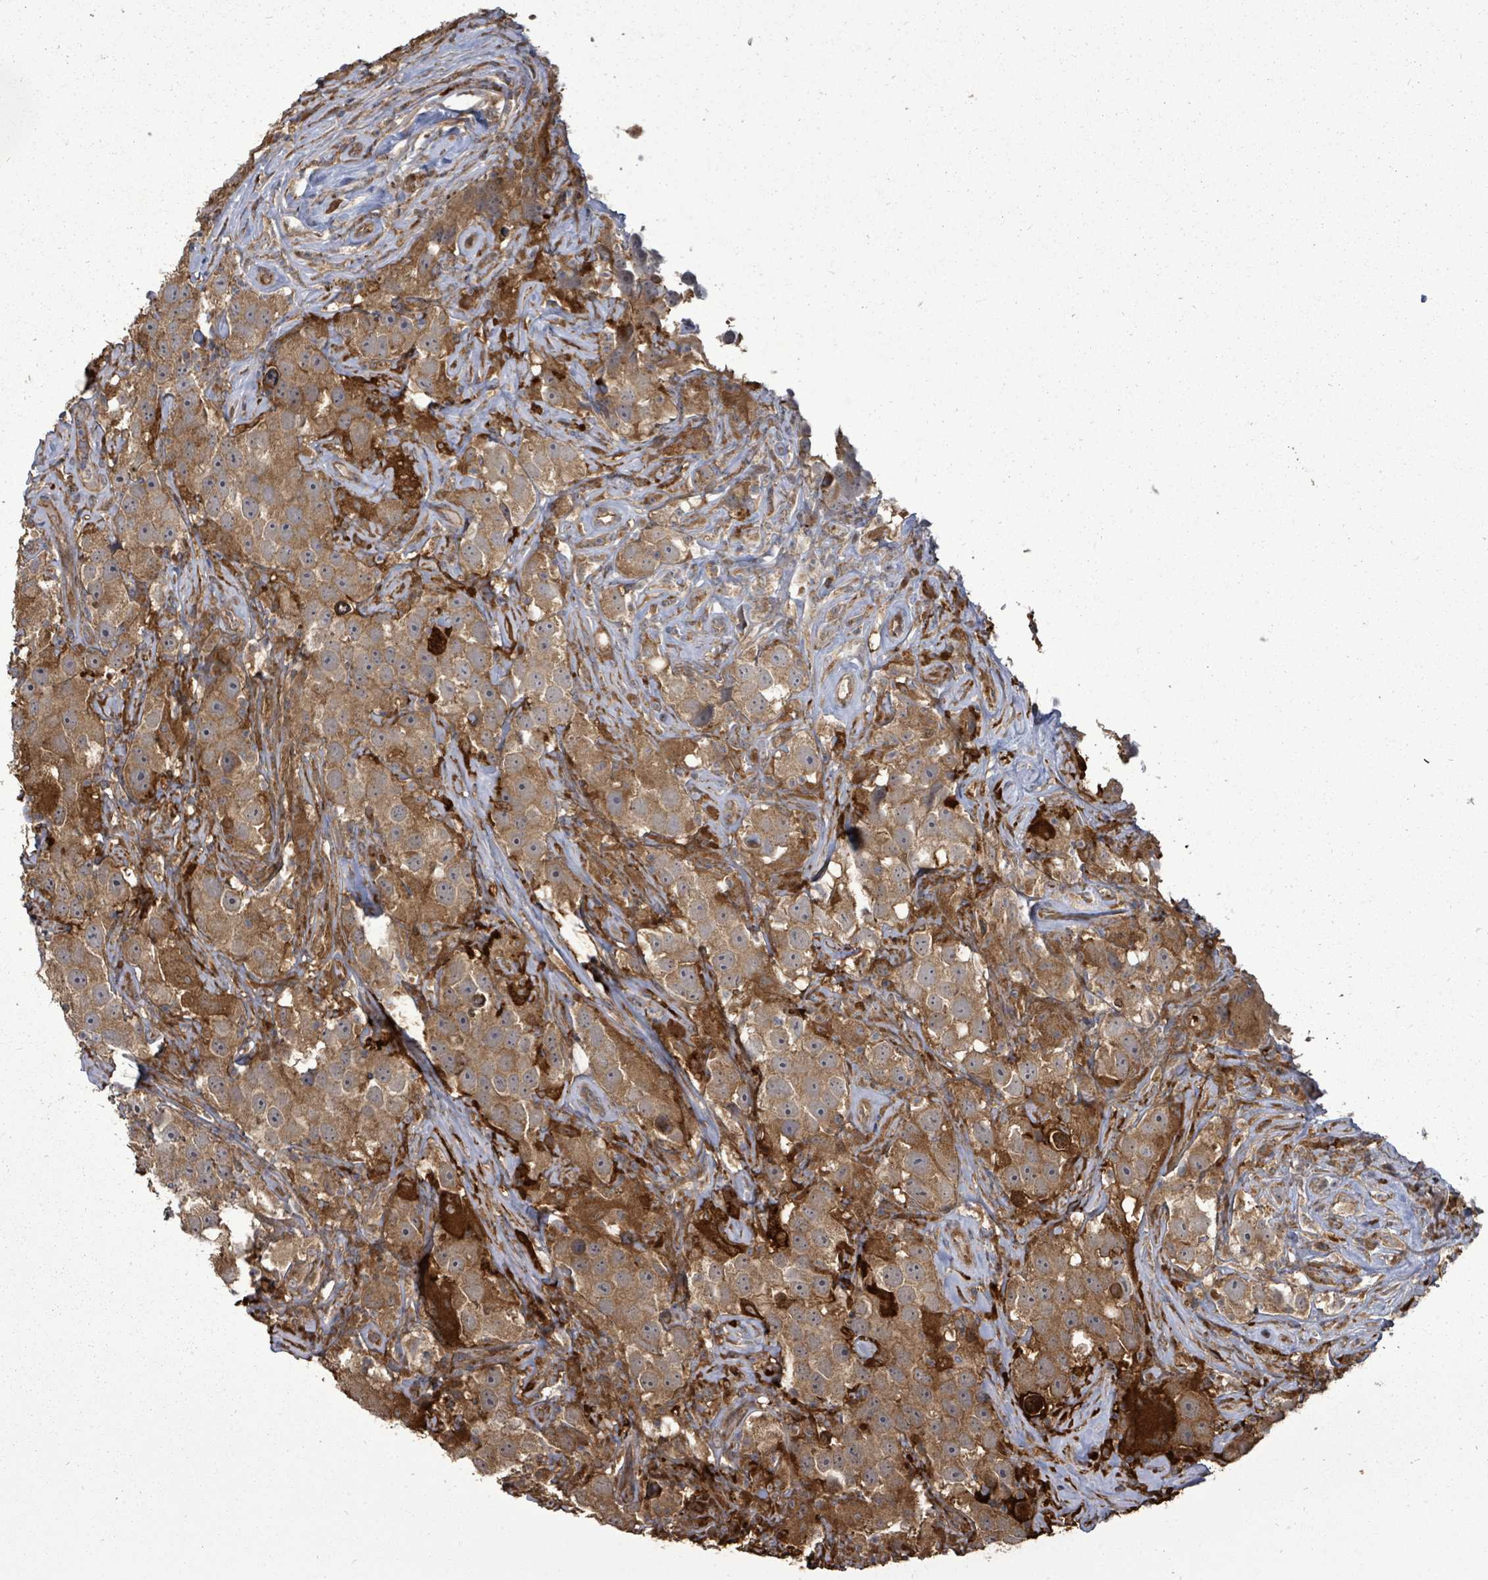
{"staining": {"intensity": "moderate", "quantity": ">75%", "location": "cytoplasmic/membranous"}, "tissue": "testis cancer", "cell_type": "Tumor cells", "image_type": "cancer", "snomed": [{"axis": "morphology", "description": "Seminoma, NOS"}, {"axis": "topography", "description": "Testis"}], "caption": "A photomicrograph showing moderate cytoplasmic/membranous staining in approximately >75% of tumor cells in seminoma (testis), as visualized by brown immunohistochemical staining.", "gene": "EIF3C", "patient": {"sex": "male", "age": 49}}